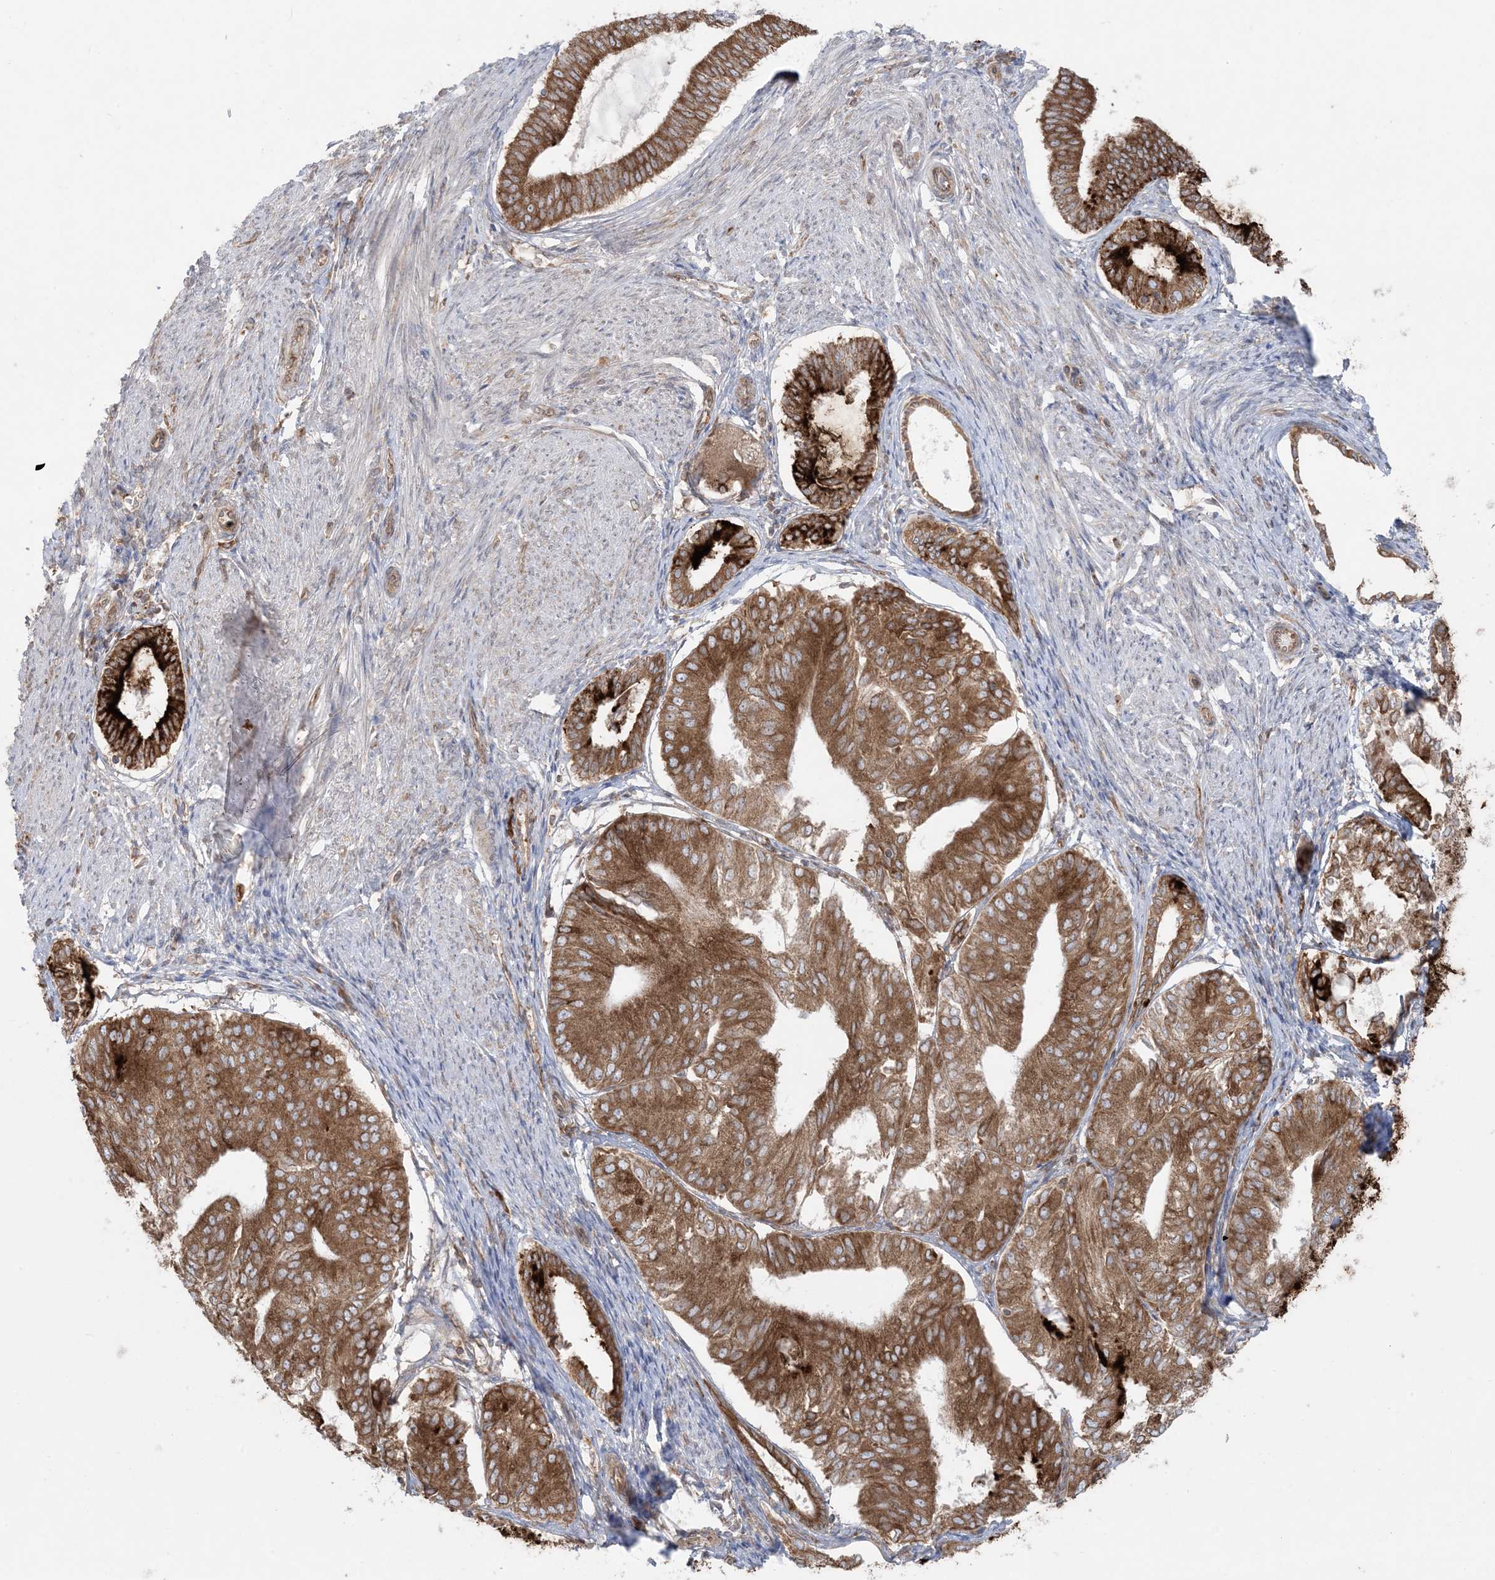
{"staining": {"intensity": "strong", "quantity": ">75%", "location": "cytoplasmic/membranous"}, "tissue": "endometrial cancer", "cell_type": "Tumor cells", "image_type": "cancer", "snomed": [{"axis": "morphology", "description": "Adenocarcinoma, NOS"}, {"axis": "topography", "description": "Endometrium"}], "caption": "DAB immunohistochemical staining of adenocarcinoma (endometrial) demonstrates strong cytoplasmic/membranous protein expression in about >75% of tumor cells. (Brightfield microscopy of DAB IHC at high magnification).", "gene": "UBXN4", "patient": {"sex": "female", "age": 81}}